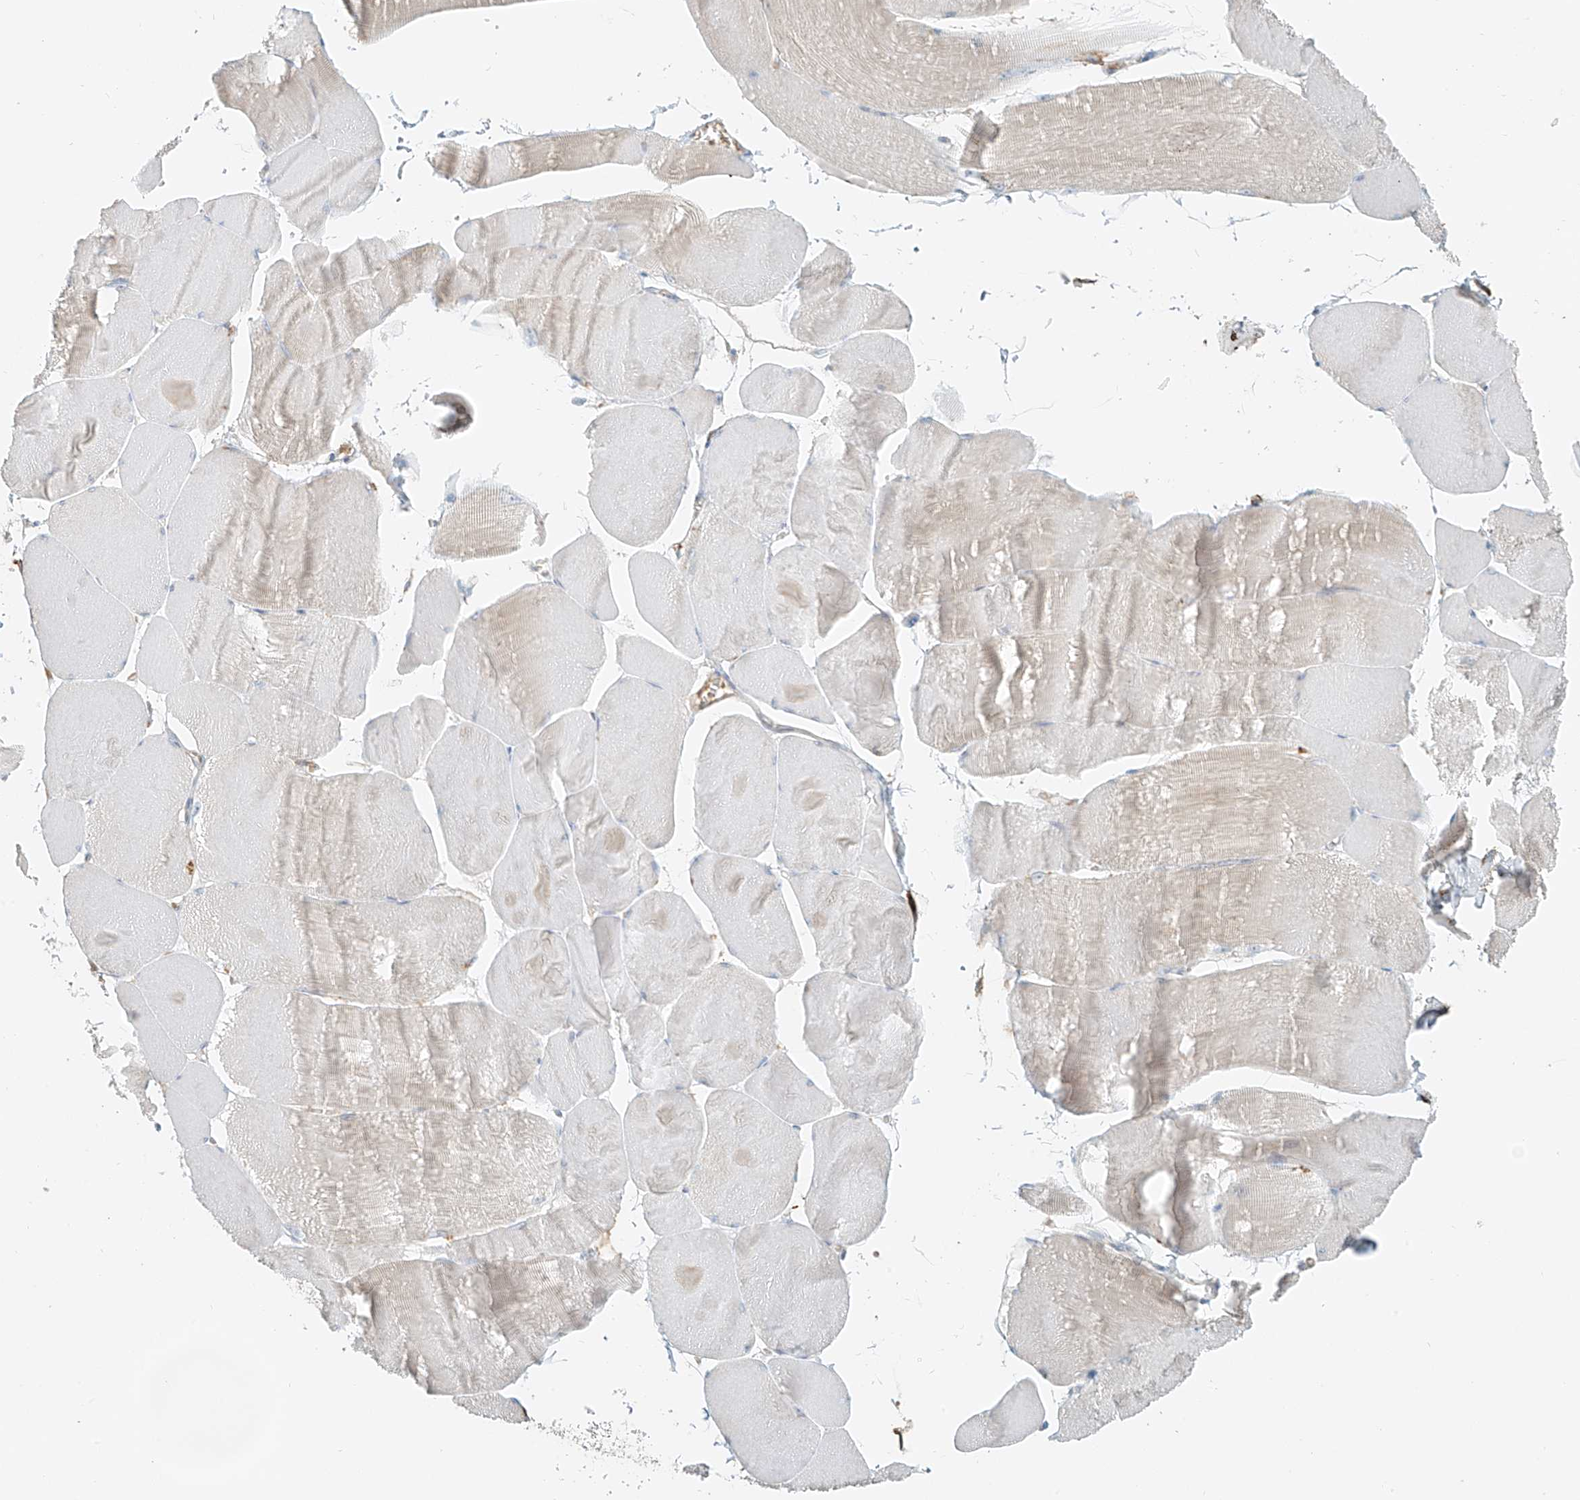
{"staining": {"intensity": "negative", "quantity": "none", "location": "none"}, "tissue": "skeletal muscle", "cell_type": "Myocytes", "image_type": "normal", "snomed": [{"axis": "morphology", "description": "Normal tissue, NOS"}, {"axis": "morphology", "description": "Basal cell carcinoma"}, {"axis": "topography", "description": "Skeletal muscle"}], "caption": "DAB (3,3'-diaminobenzidine) immunohistochemical staining of normal human skeletal muscle reveals no significant positivity in myocytes. (DAB (3,3'-diaminobenzidine) immunohistochemistry with hematoxylin counter stain).", "gene": "FSTL1", "patient": {"sex": "female", "age": 64}}